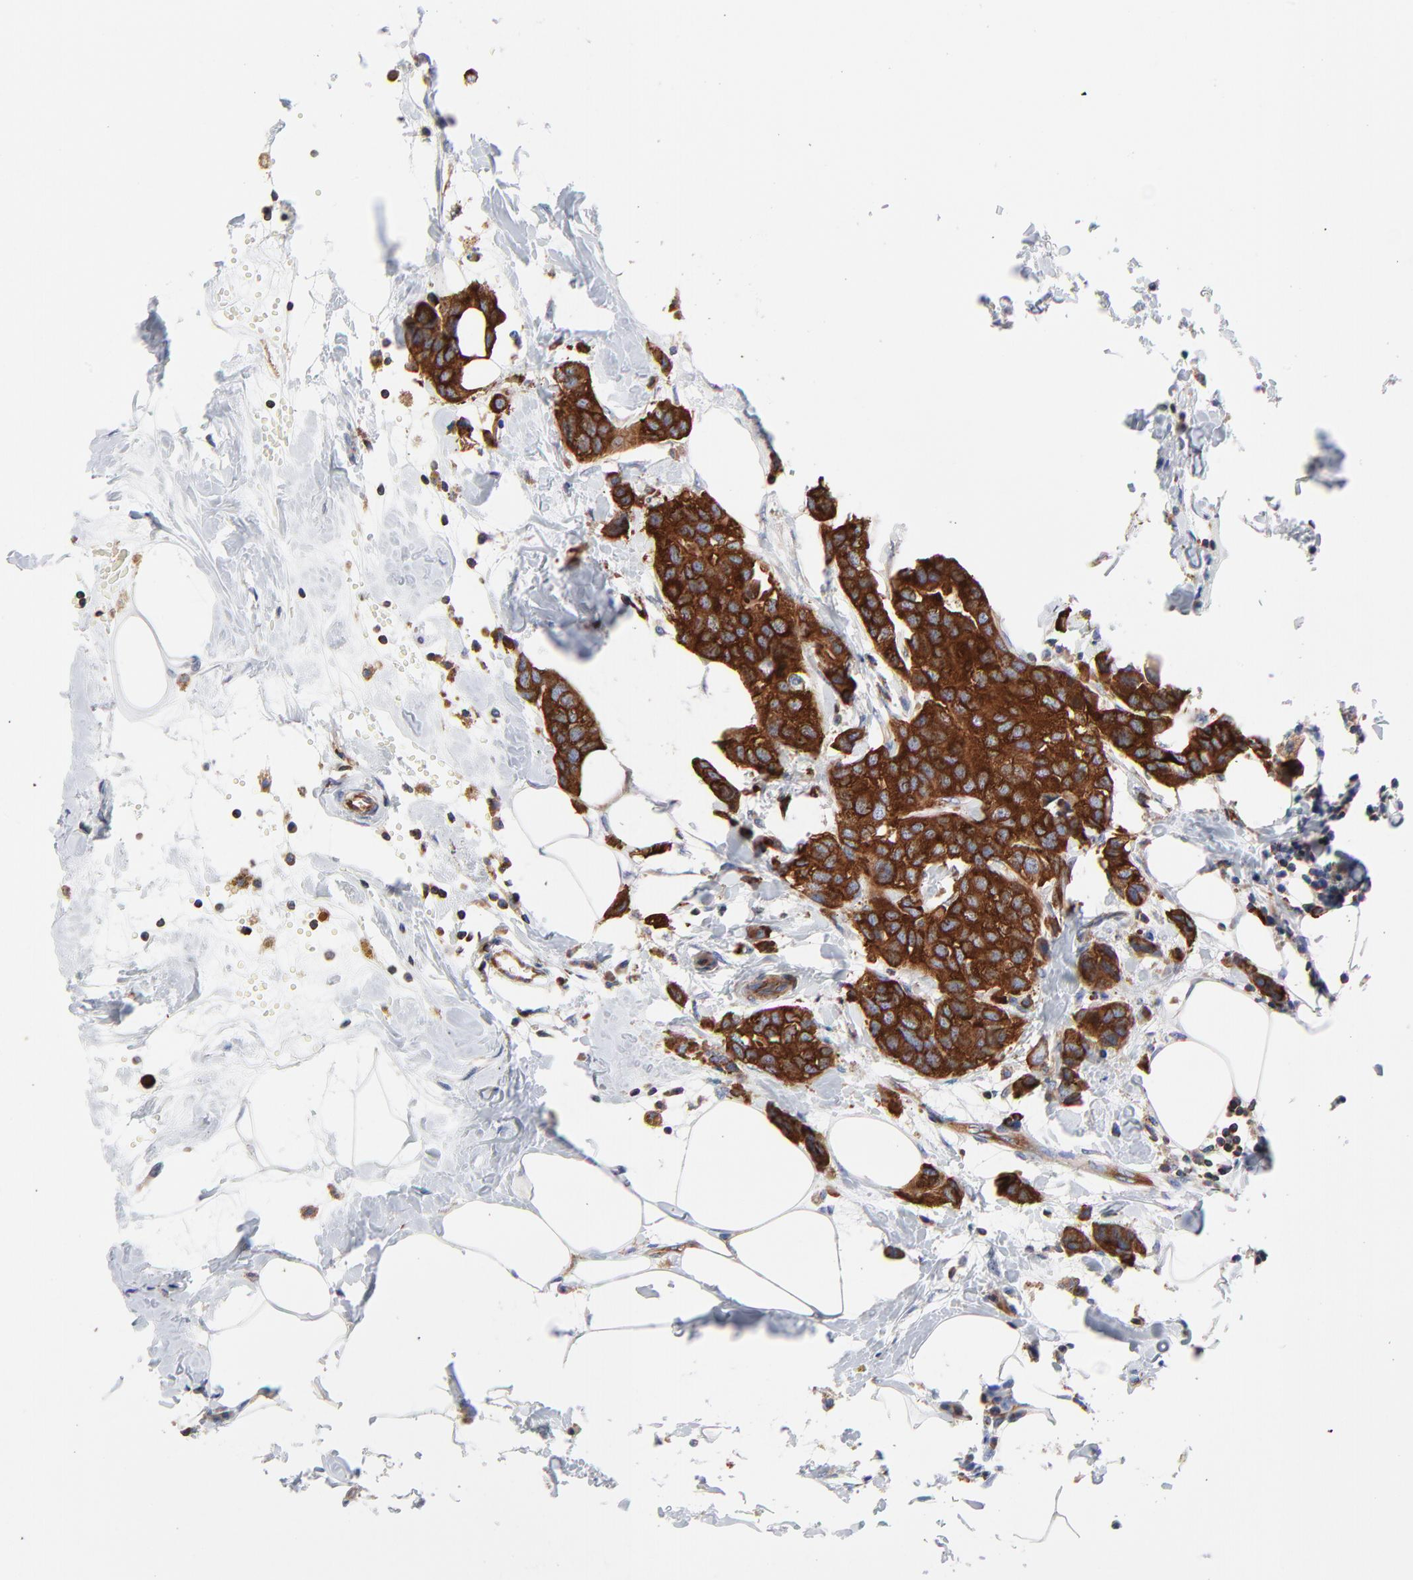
{"staining": {"intensity": "strong", "quantity": ">75%", "location": "cytoplasmic/membranous"}, "tissue": "breast cancer", "cell_type": "Tumor cells", "image_type": "cancer", "snomed": [{"axis": "morphology", "description": "Normal tissue, NOS"}, {"axis": "morphology", "description": "Duct carcinoma"}, {"axis": "topography", "description": "Breast"}], "caption": "The micrograph displays immunohistochemical staining of breast cancer (infiltrating ductal carcinoma). There is strong cytoplasmic/membranous positivity is present in approximately >75% of tumor cells. (Stains: DAB (3,3'-diaminobenzidine) in brown, nuclei in blue, Microscopy: brightfield microscopy at high magnification).", "gene": "CD2AP", "patient": {"sex": "female", "age": 50}}